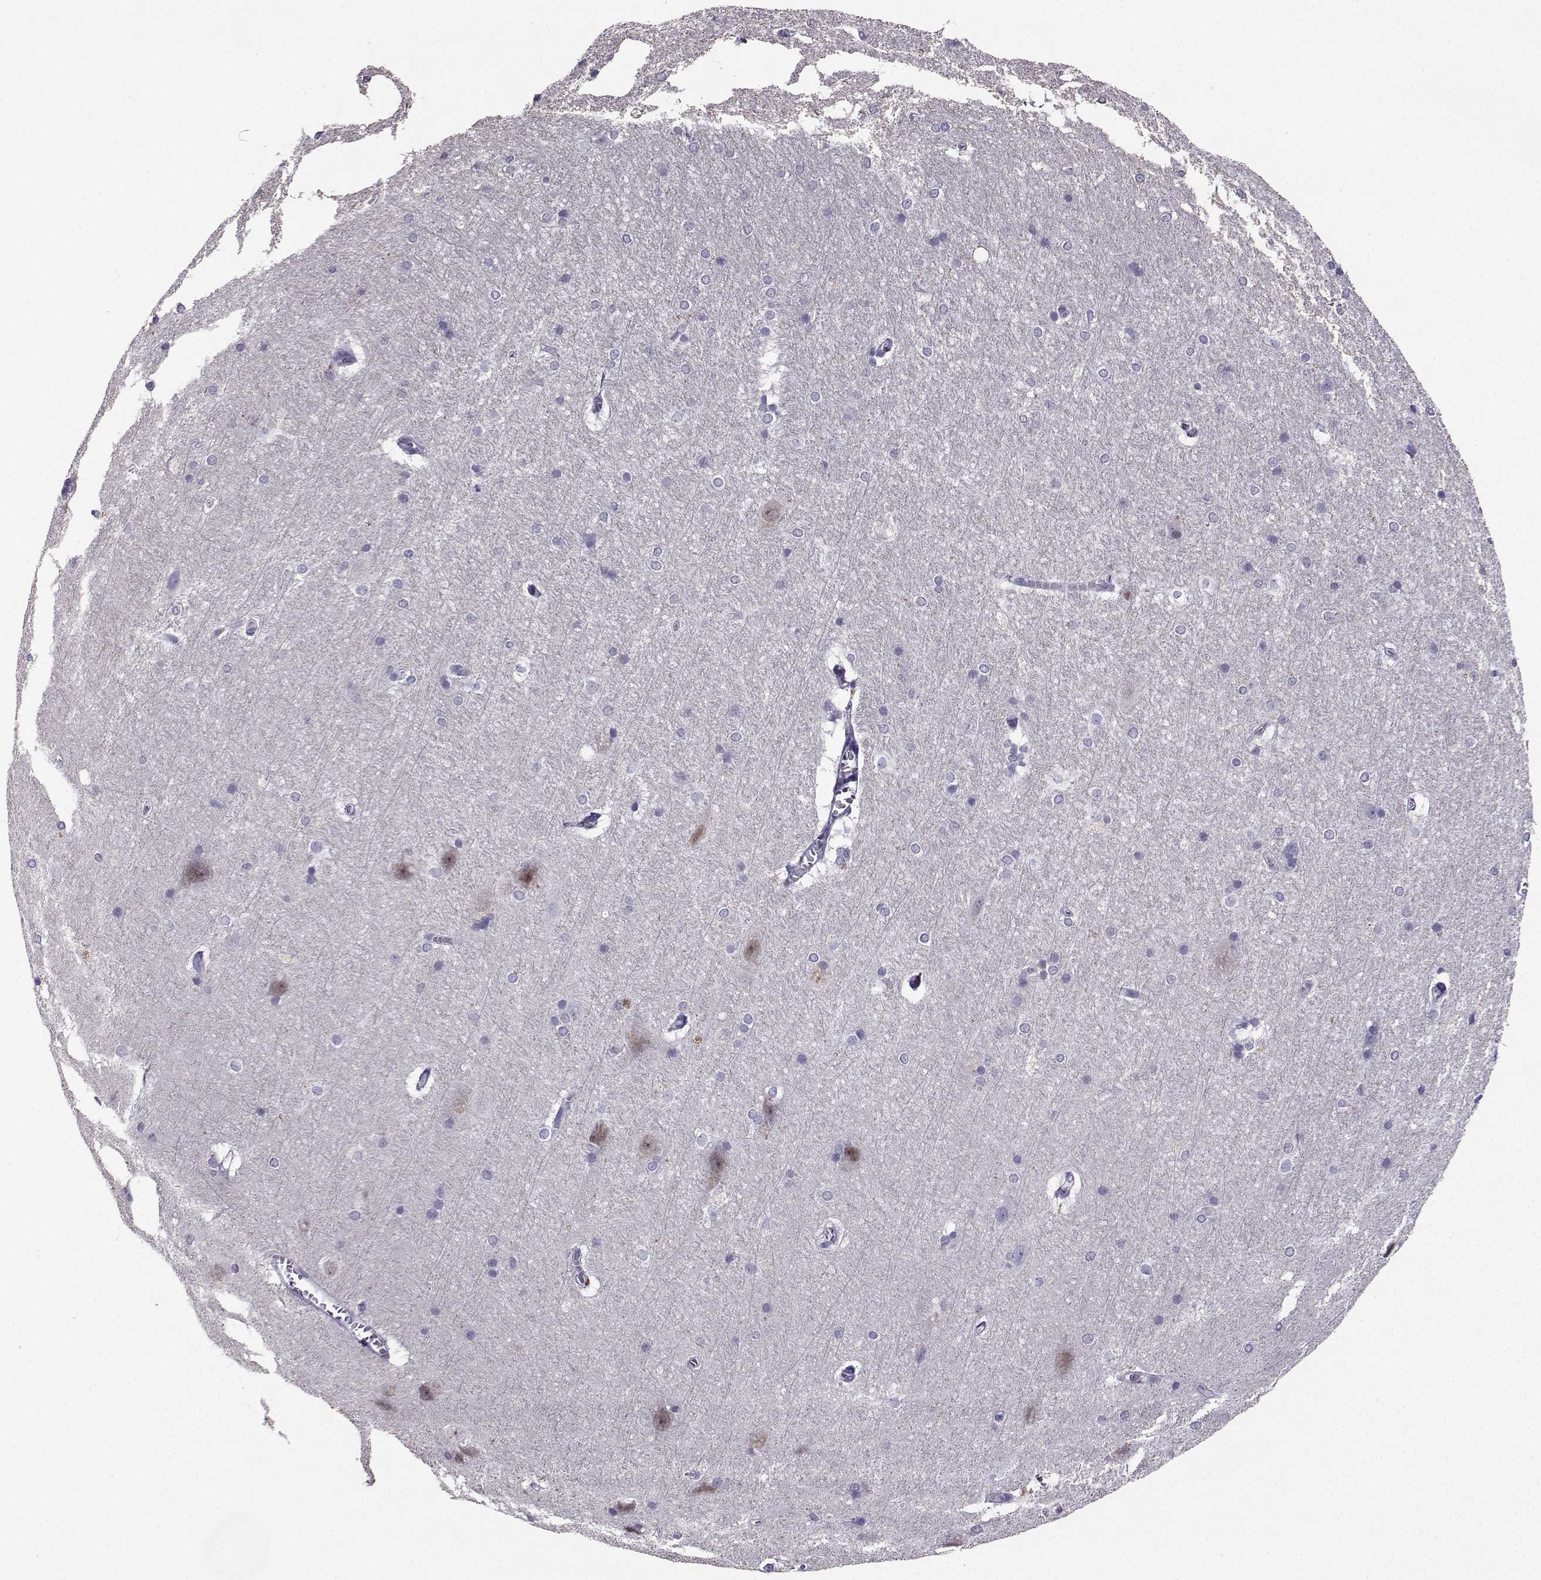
{"staining": {"intensity": "negative", "quantity": "none", "location": "none"}, "tissue": "hippocampus", "cell_type": "Glial cells", "image_type": "normal", "snomed": [{"axis": "morphology", "description": "Normal tissue, NOS"}, {"axis": "topography", "description": "Cerebral cortex"}, {"axis": "topography", "description": "Hippocampus"}], "caption": "IHC of benign hippocampus shows no staining in glial cells. The staining is performed using DAB (3,3'-diaminobenzidine) brown chromogen with nuclei counter-stained in using hematoxylin.", "gene": "TBR1", "patient": {"sex": "female", "age": 19}}